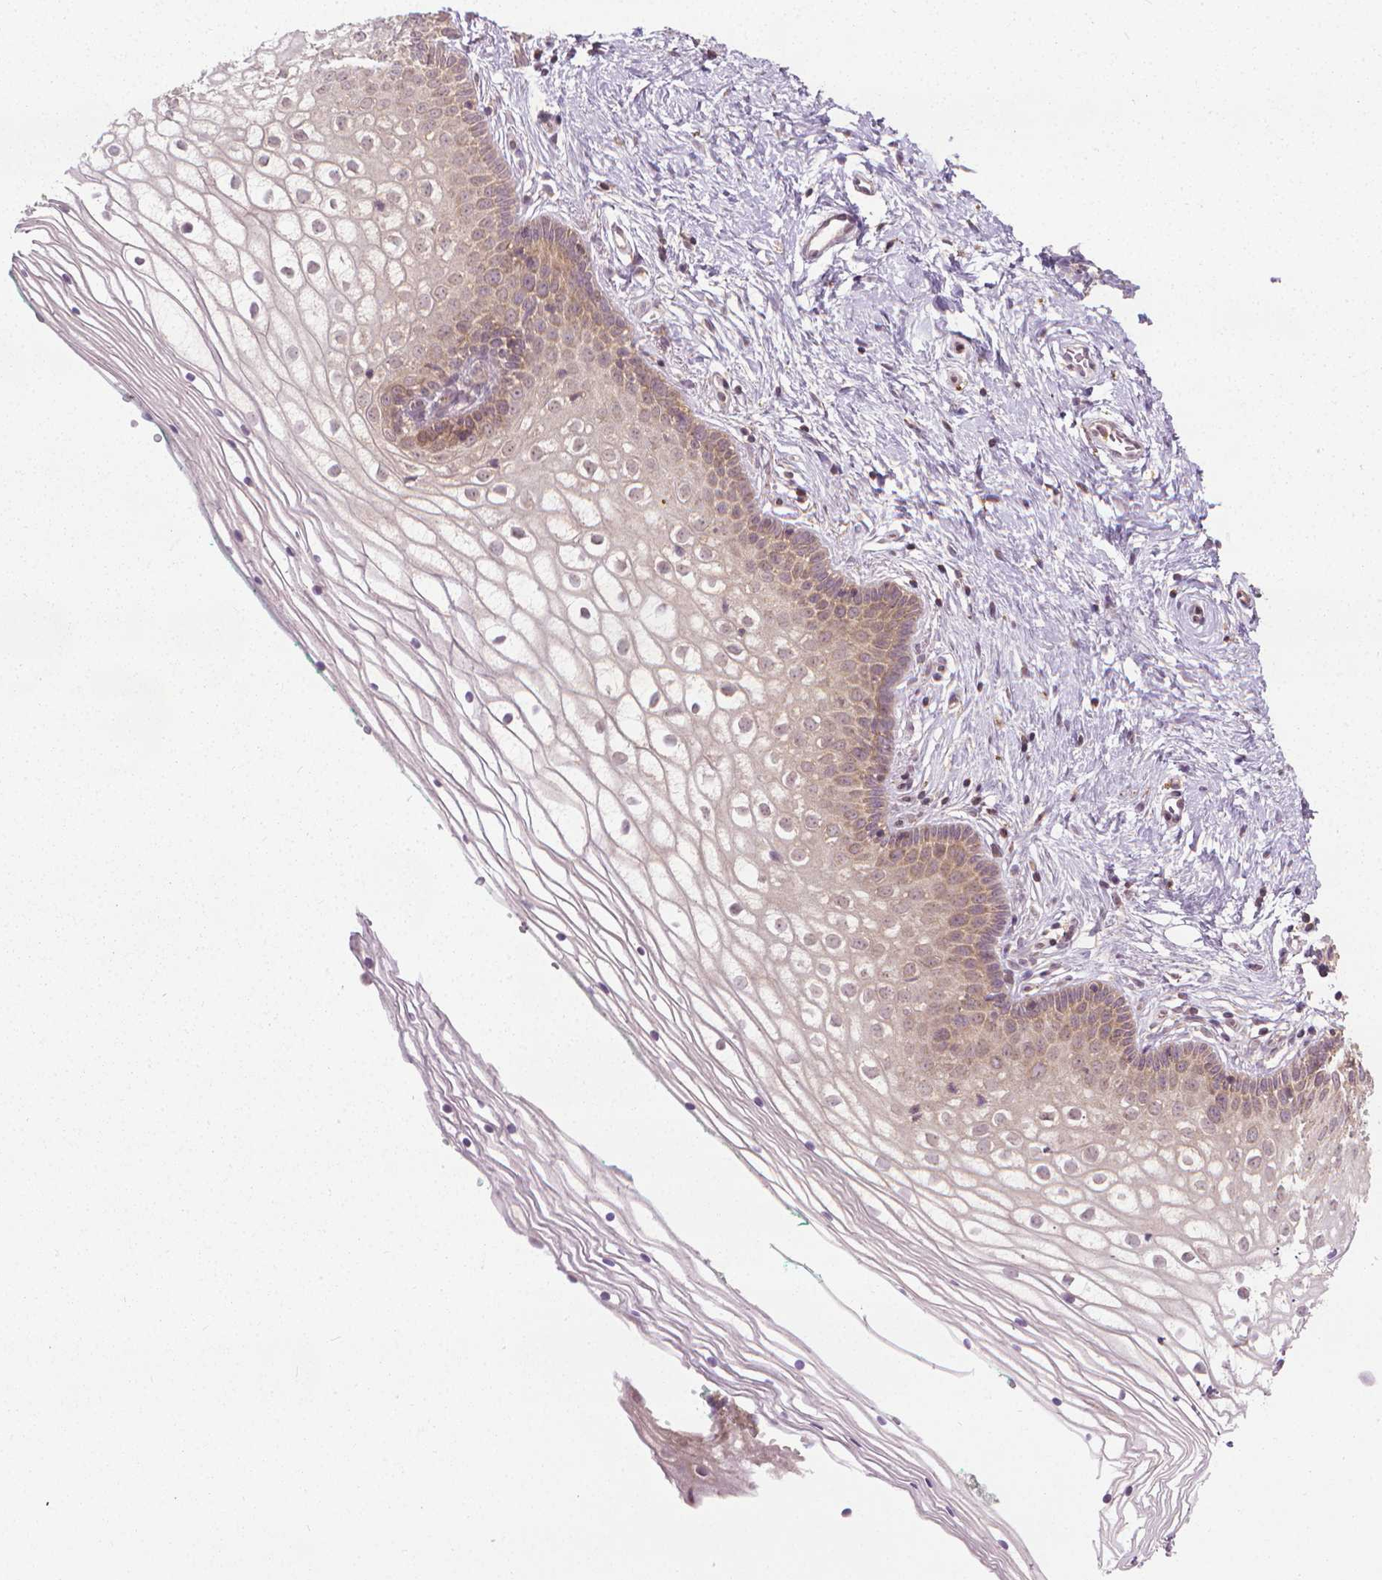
{"staining": {"intensity": "weak", "quantity": "25%-75%", "location": "cytoplasmic/membranous"}, "tissue": "vagina", "cell_type": "Squamous epithelial cells", "image_type": "normal", "snomed": [{"axis": "morphology", "description": "Normal tissue, NOS"}, {"axis": "topography", "description": "Vagina"}], "caption": "Immunohistochemistry (IHC) histopathology image of benign vagina stained for a protein (brown), which demonstrates low levels of weak cytoplasmic/membranous expression in about 25%-75% of squamous epithelial cells.", "gene": "PRAG1", "patient": {"sex": "female", "age": 36}}